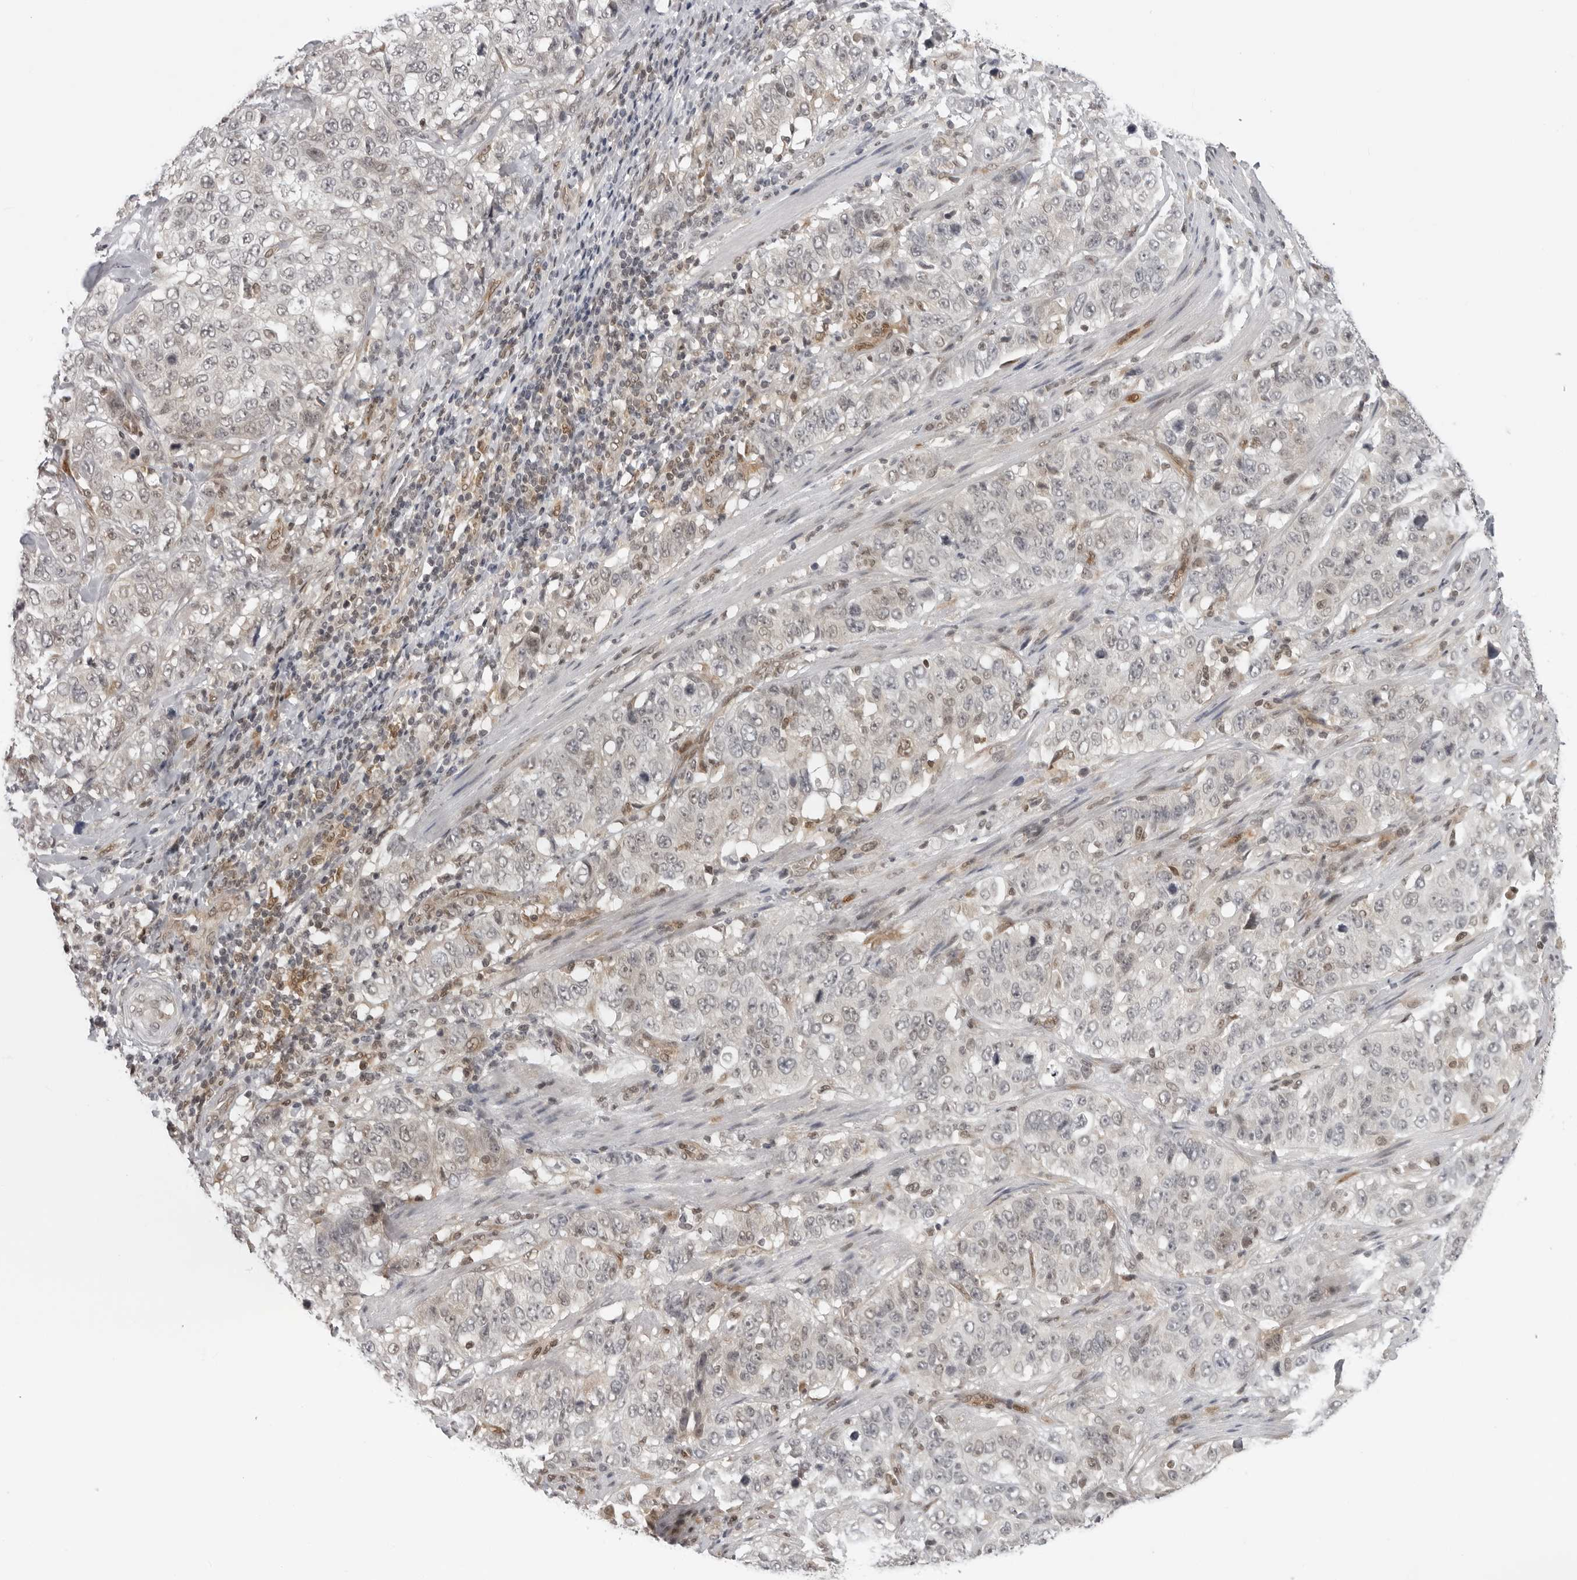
{"staining": {"intensity": "negative", "quantity": "none", "location": "none"}, "tissue": "stomach cancer", "cell_type": "Tumor cells", "image_type": "cancer", "snomed": [{"axis": "morphology", "description": "Adenocarcinoma, NOS"}, {"axis": "topography", "description": "Stomach"}], "caption": "Photomicrograph shows no significant protein staining in tumor cells of stomach cancer.", "gene": "CASP7", "patient": {"sex": "male", "age": 48}}